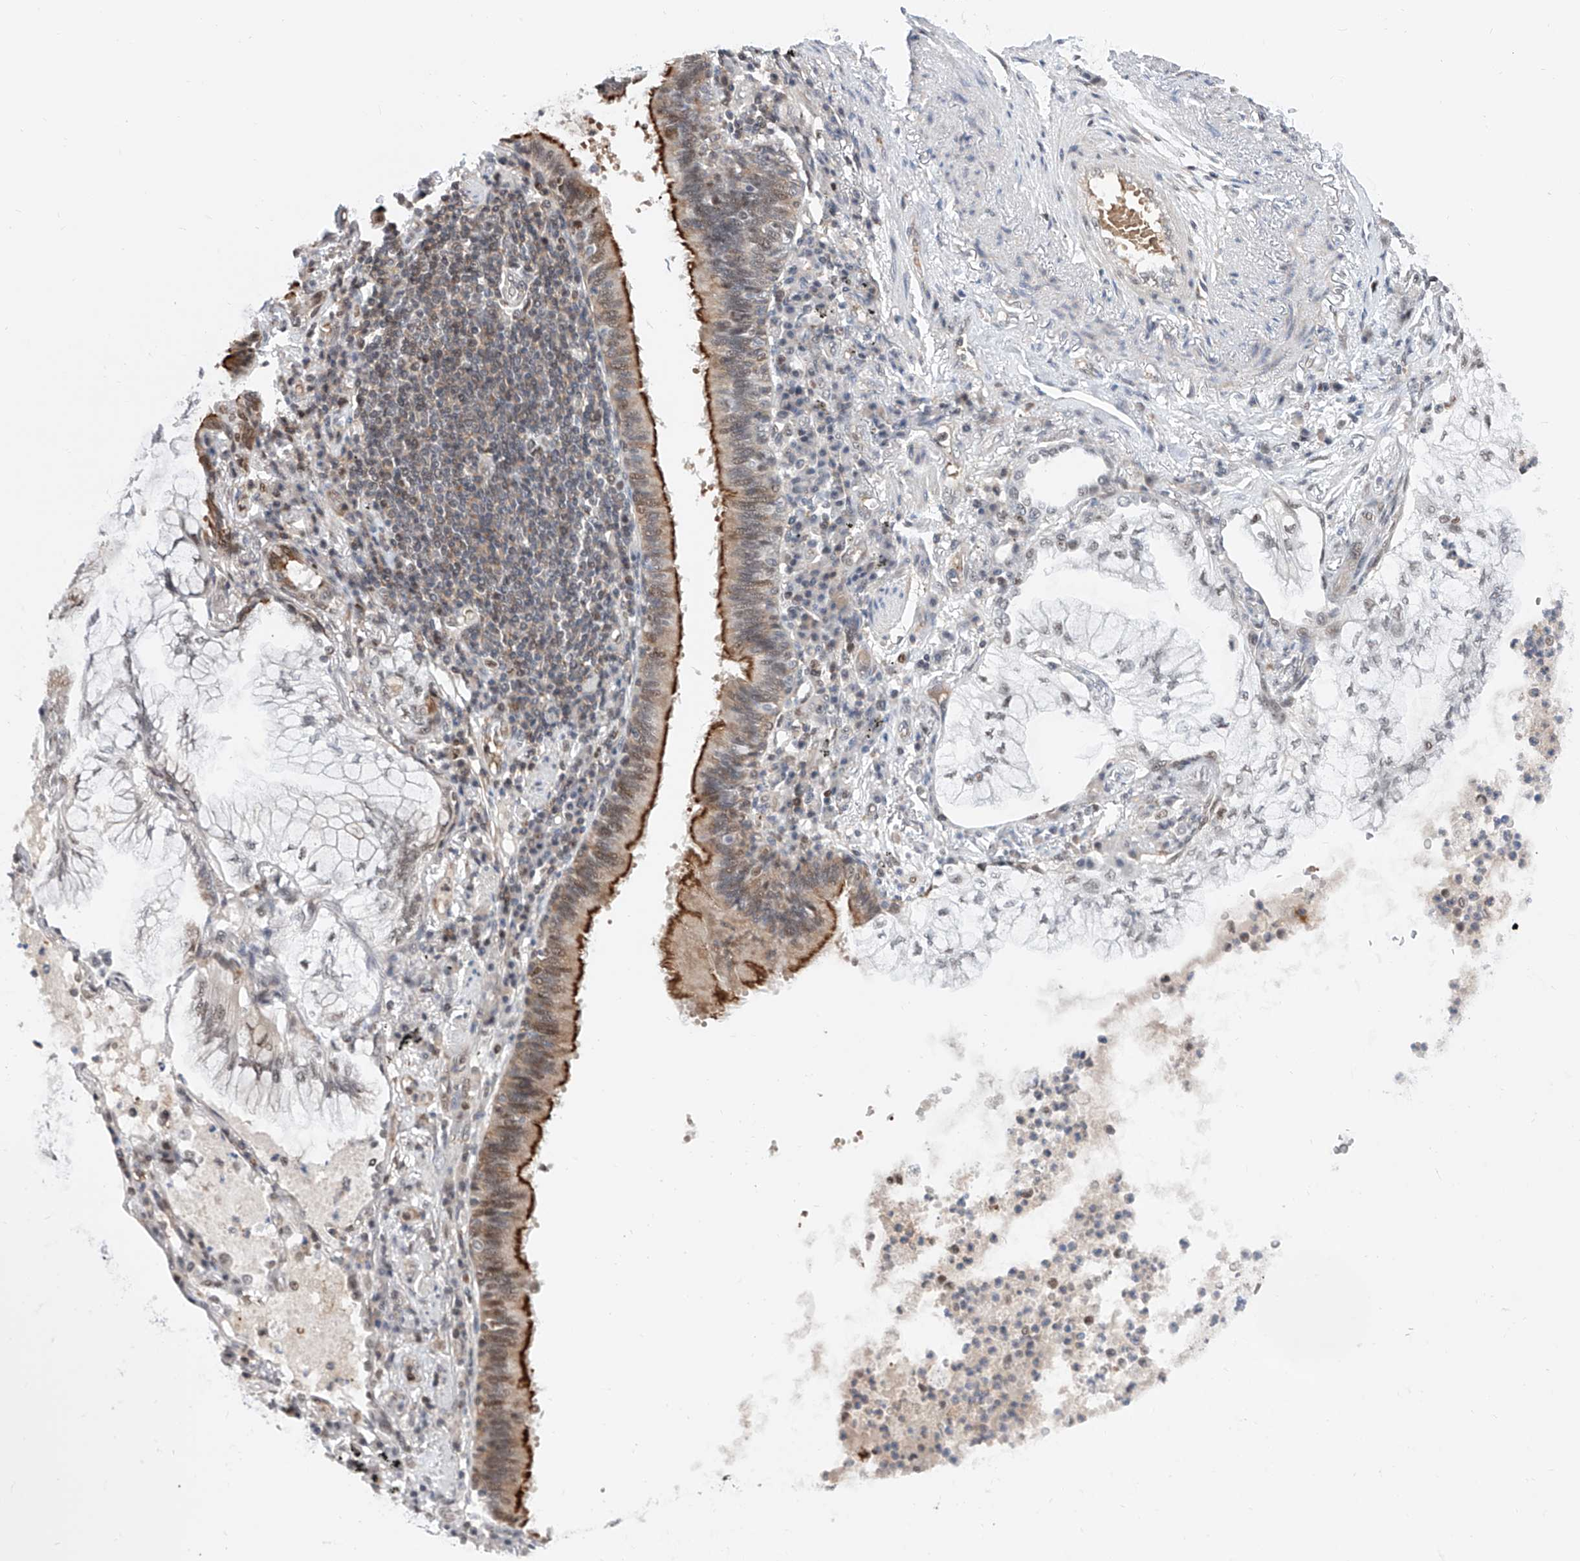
{"staining": {"intensity": "weak", "quantity": "<25%", "location": "nuclear"}, "tissue": "lung cancer", "cell_type": "Tumor cells", "image_type": "cancer", "snomed": [{"axis": "morphology", "description": "Adenocarcinoma, NOS"}, {"axis": "topography", "description": "Lung"}], "caption": "A high-resolution photomicrograph shows immunohistochemistry staining of lung adenocarcinoma, which demonstrates no significant positivity in tumor cells.", "gene": "SNRNP200", "patient": {"sex": "female", "age": 70}}